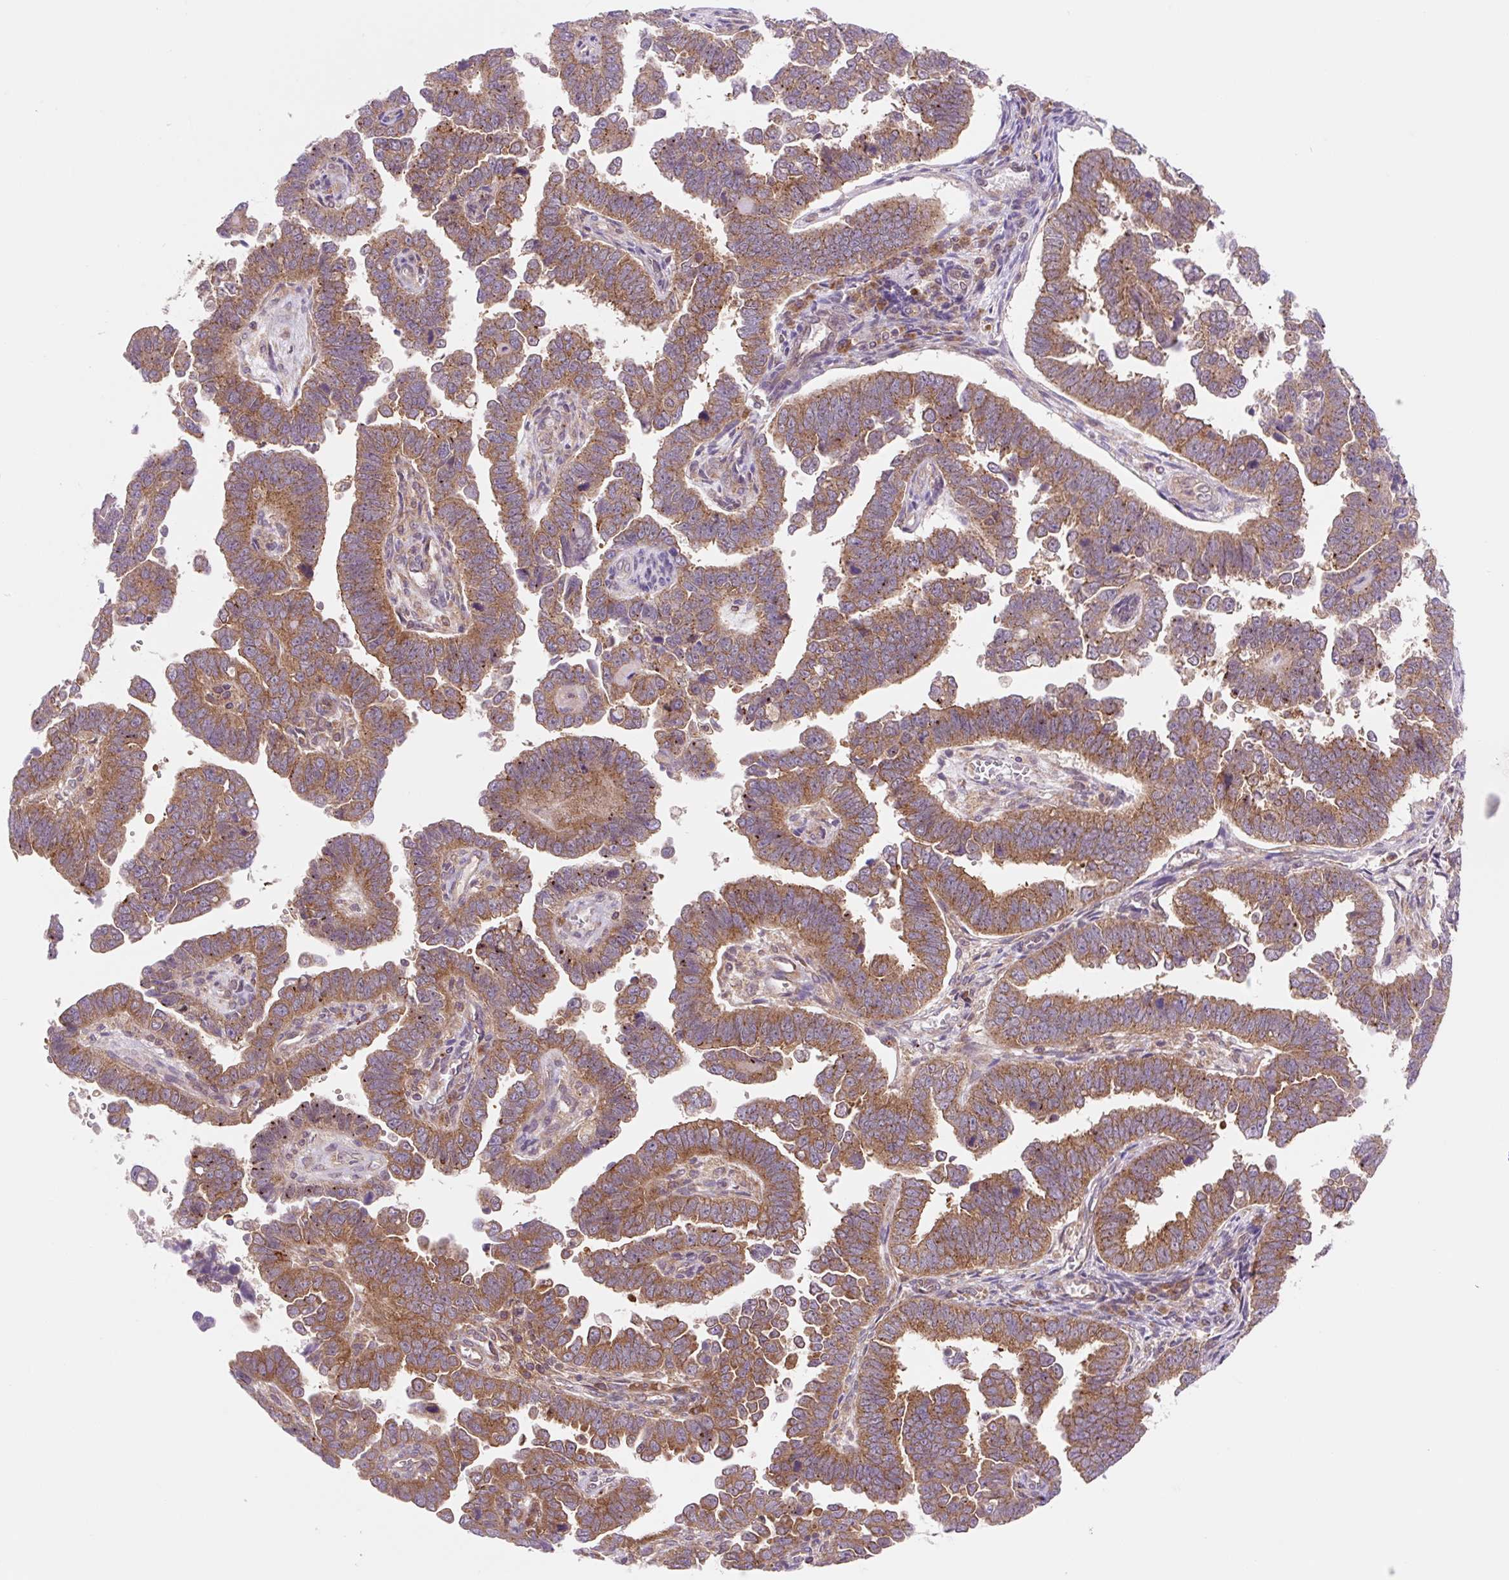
{"staining": {"intensity": "strong", "quantity": ">75%", "location": "cytoplasmic/membranous"}, "tissue": "endometrial cancer", "cell_type": "Tumor cells", "image_type": "cancer", "snomed": [{"axis": "morphology", "description": "Adenocarcinoma, NOS"}, {"axis": "topography", "description": "Endometrium"}], "caption": "Brown immunohistochemical staining in human endometrial cancer (adenocarcinoma) shows strong cytoplasmic/membranous positivity in about >75% of tumor cells.", "gene": "VPS4A", "patient": {"sex": "female", "age": 75}}